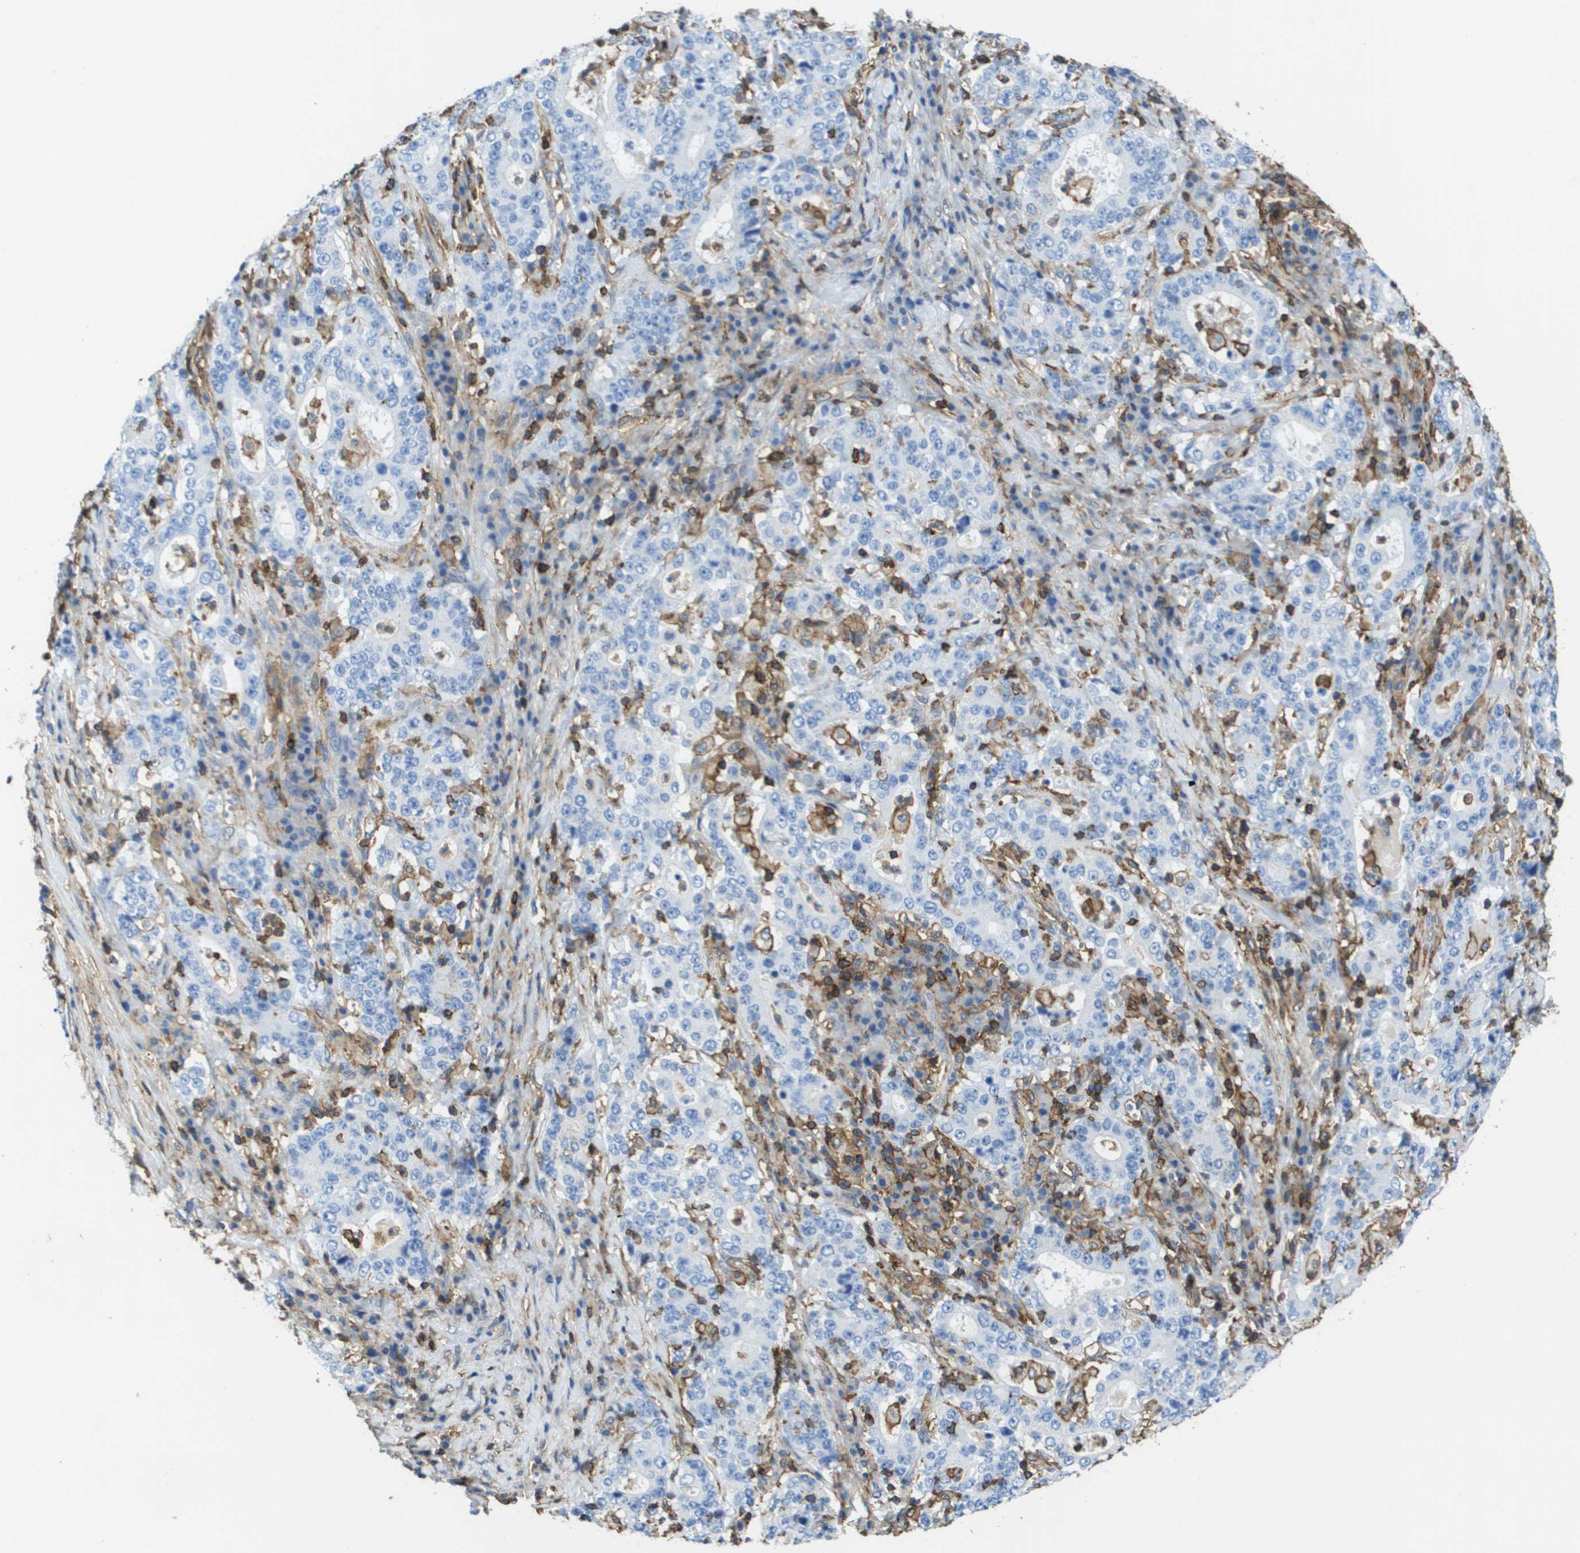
{"staining": {"intensity": "negative", "quantity": "none", "location": "none"}, "tissue": "stomach cancer", "cell_type": "Tumor cells", "image_type": "cancer", "snomed": [{"axis": "morphology", "description": "Normal tissue, NOS"}, {"axis": "morphology", "description": "Adenocarcinoma, NOS"}, {"axis": "topography", "description": "Stomach, upper"}, {"axis": "topography", "description": "Stomach"}], "caption": "Tumor cells are negative for brown protein staining in stomach cancer.", "gene": "PASK", "patient": {"sex": "male", "age": 59}}